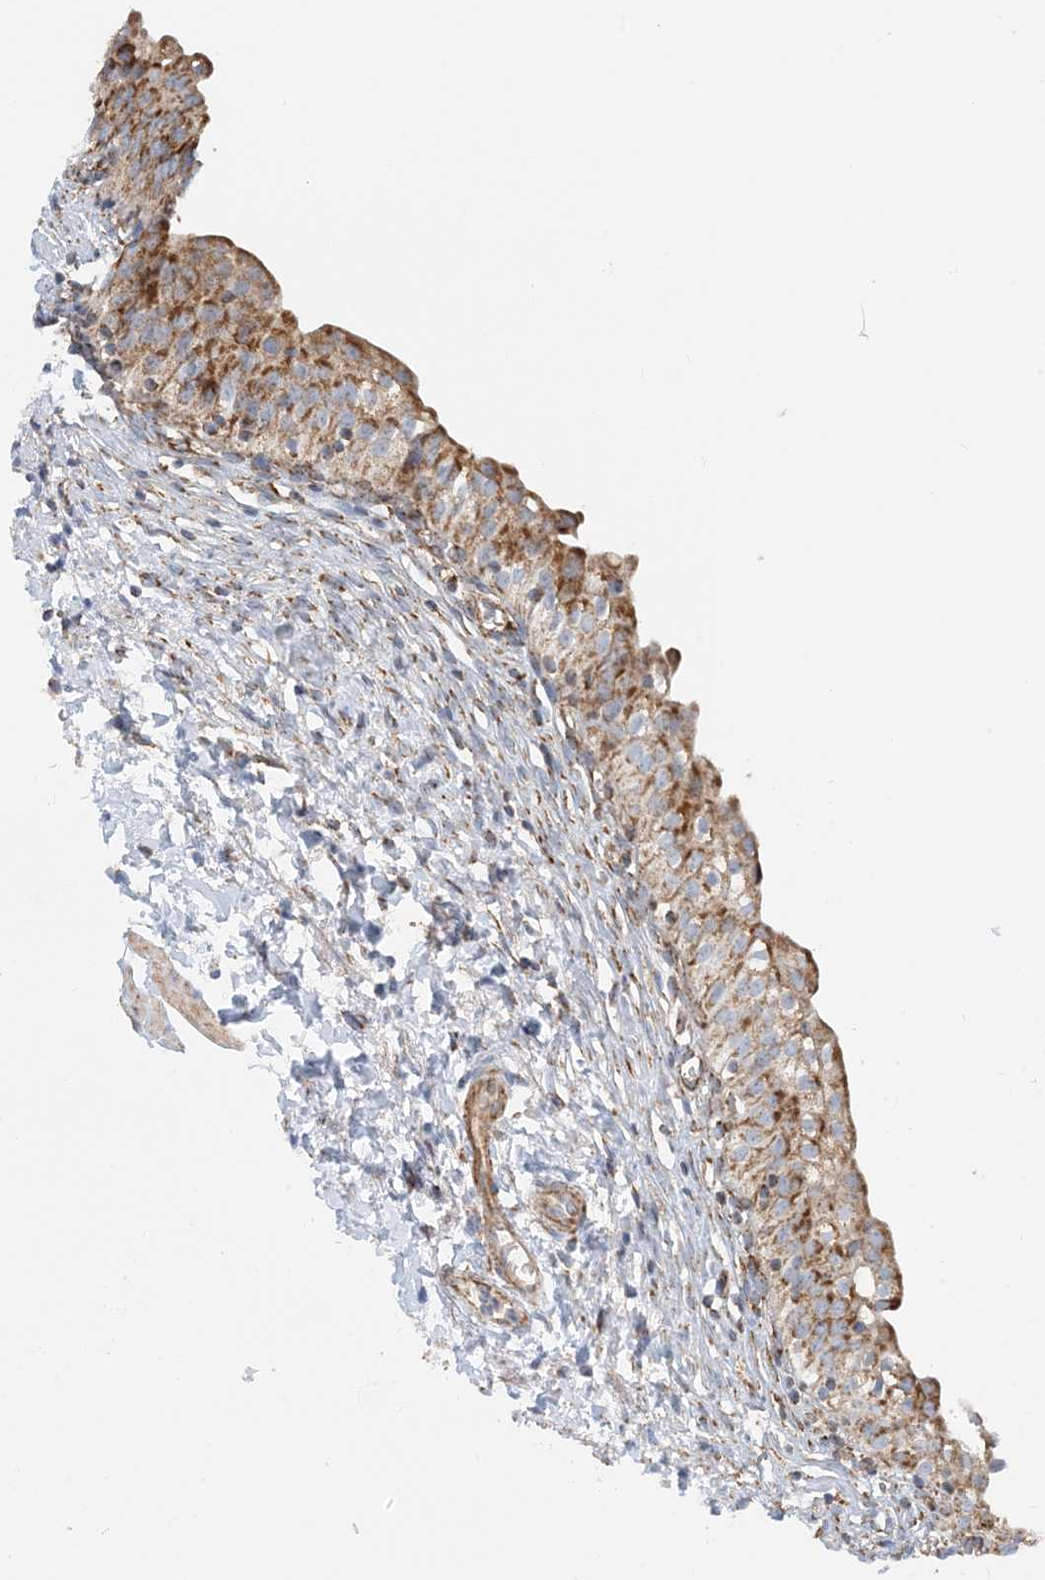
{"staining": {"intensity": "strong", "quantity": ">75%", "location": "cytoplasmic/membranous"}, "tissue": "urinary bladder", "cell_type": "Urothelial cells", "image_type": "normal", "snomed": [{"axis": "morphology", "description": "Normal tissue, NOS"}, {"axis": "topography", "description": "Urinary bladder"}], "caption": "This photomicrograph reveals normal urinary bladder stained with immunohistochemistry to label a protein in brown. The cytoplasmic/membranous of urothelial cells show strong positivity for the protein. Nuclei are counter-stained blue.", "gene": "COA3", "patient": {"sex": "male", "age": 55}}